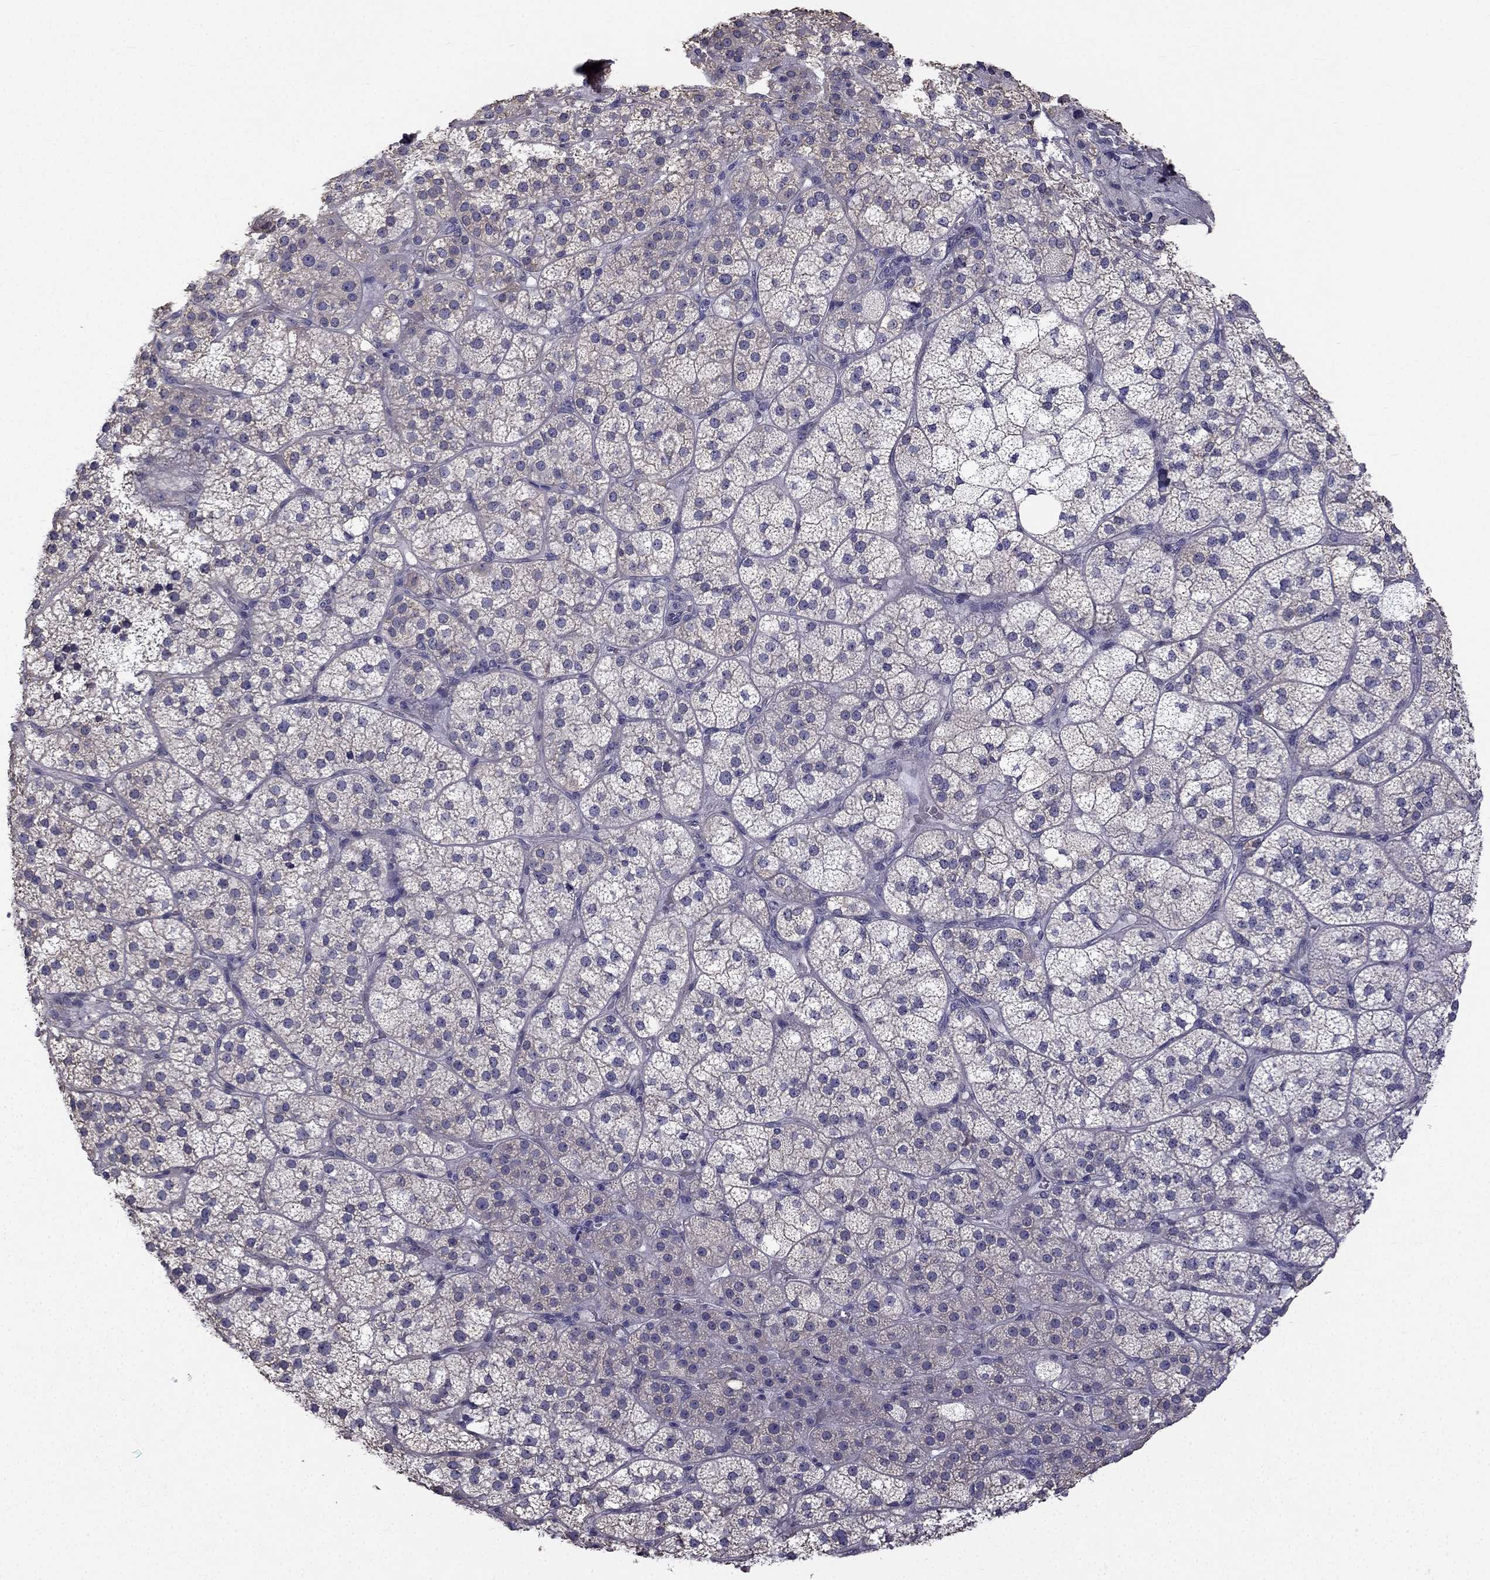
{"staining": {"intensity": "negative", "quantity": "none", "location": "none"}, "tissue": "adrenal gland", "cell_type": "Glandular cells", "image_type": "normal", "snomed": [{"axis": "morphology", "description": "Normal tissue, NOS"}, {"axis": "topography", "description": "Adrenal gland"}], "caption": "Glandular cells show no significant staining in normal adrenal gland. (Stains: DAB immunohistochemistry with hematoxylin counter stain, Microscopy: brightfield microscopy at high magnification).", "gene": "CCDC40", "patient": {"sex": "female", "age": 60}}